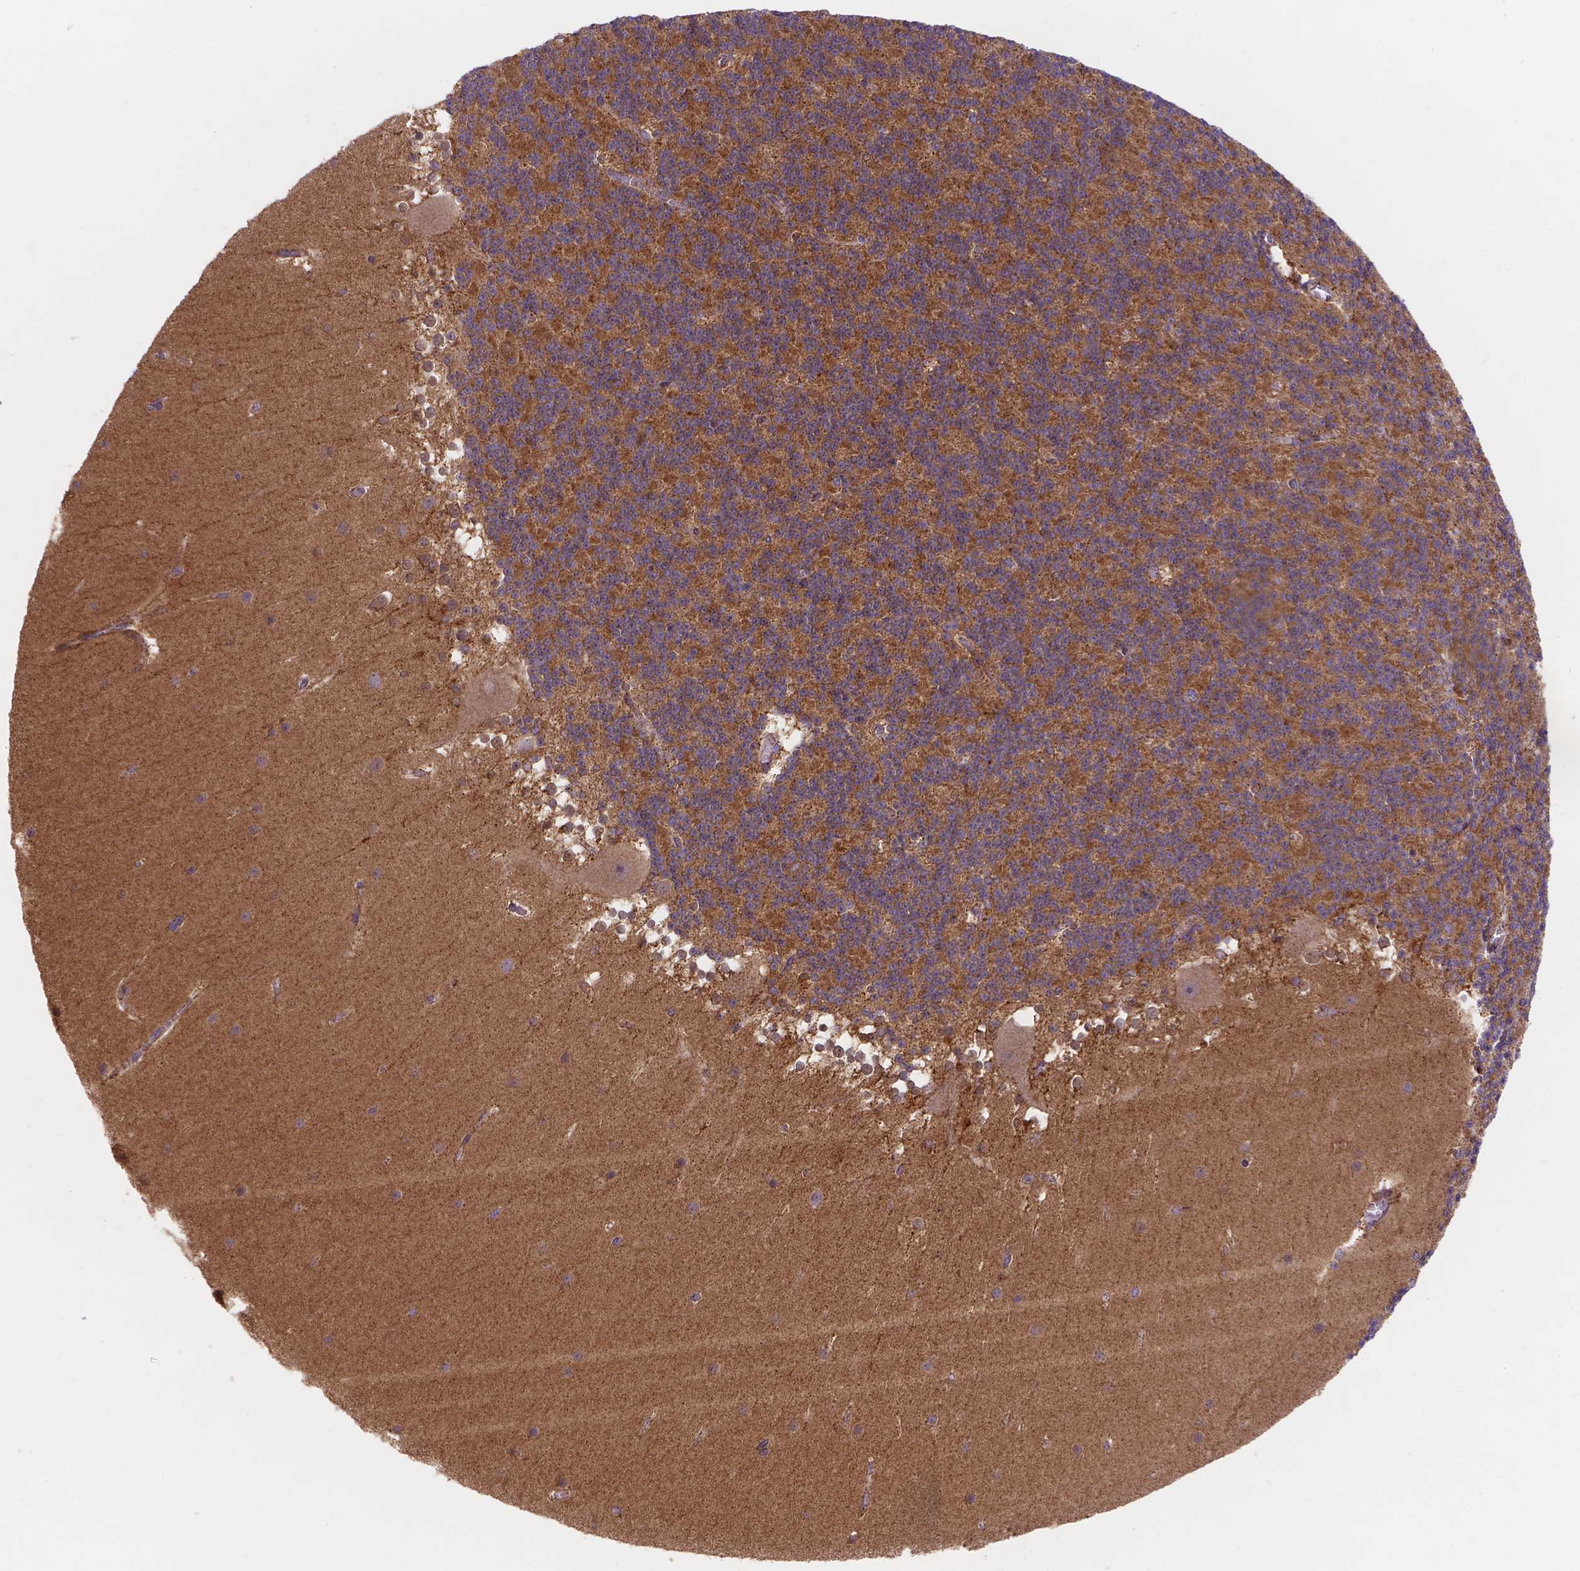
{"staining": {"intensity": "moderate", "quantity": ">75%", "location": "cytoplasmic/membranous"}, "tissue": "cerebellum", "cell_type": "Cells in granular layer", "image_type": "normal", "snomed": [{"axis": "morphology", "description": "Normal tissue, NOS"}, {"axis": "topography", "description": "Cerebellum"}], "caption": "IHC staining of normal cerebellum, which demonstrates medium levels of moderate cytoplasmic/membranous expression in about >75% of cells in granular layer indicating moderate cytoplasmic/membranous protein expression. The staining was performed using DAB (brown) for protein detection and nuclei were counterstained in hematoxylin (blue).", "gene": "AK3", "patient": {"sex": "female", "age": 19}}